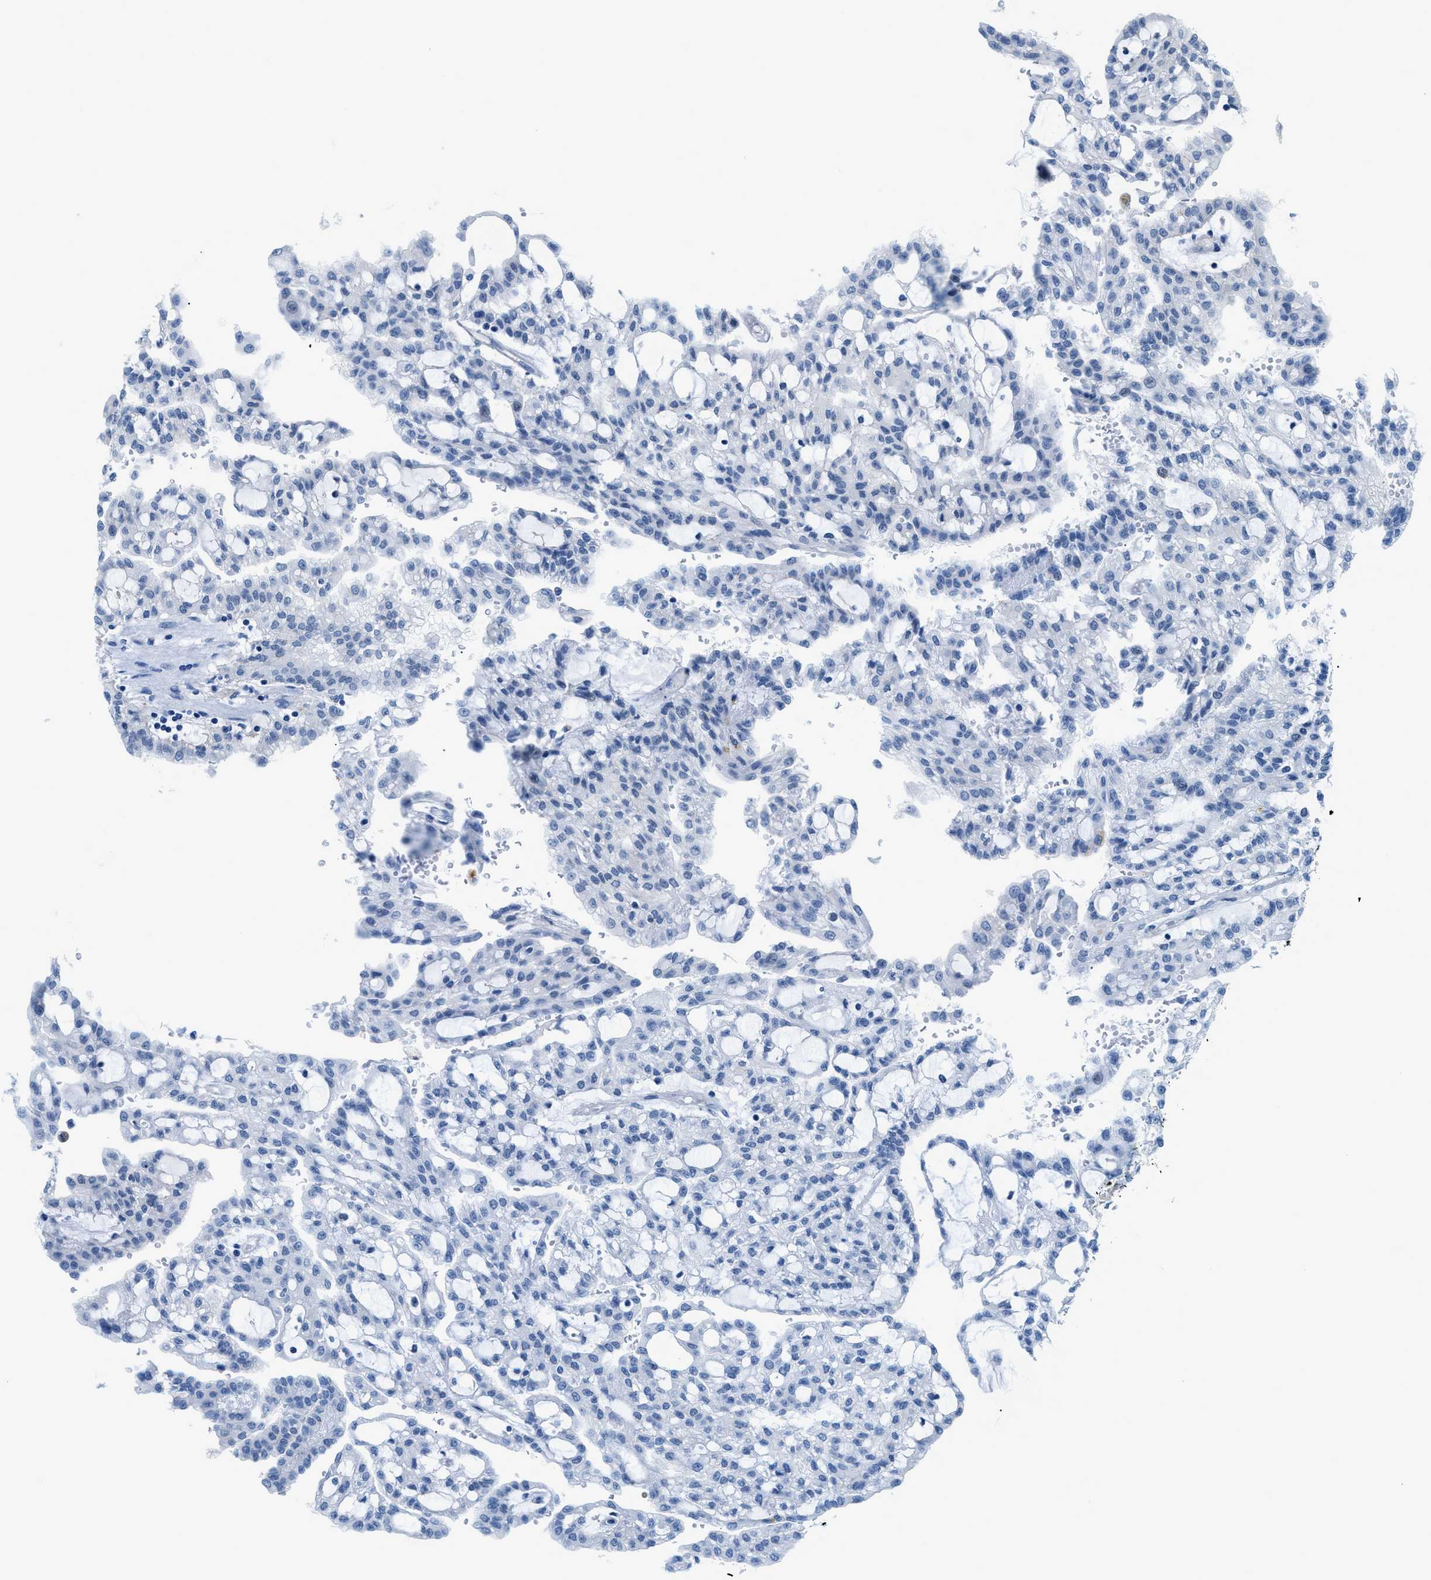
{"staining": {"intensity": "negative", "quantity": "none", "location": "none"}, "tissue": "renal cancer", "cell_type": "Tumor cells", "image_type": "cancer", "snomed": [{"axis": "morphology", "description": "Adenocarcinoma, NOS"}, {"axis": "topography", "description": "Kidney"}], "caption": "Tumor cells are negative for protein expression in human renal adenocarcinoma.", "gene": "FDCSP", "patient": {"sex": "male", "age": 63}}